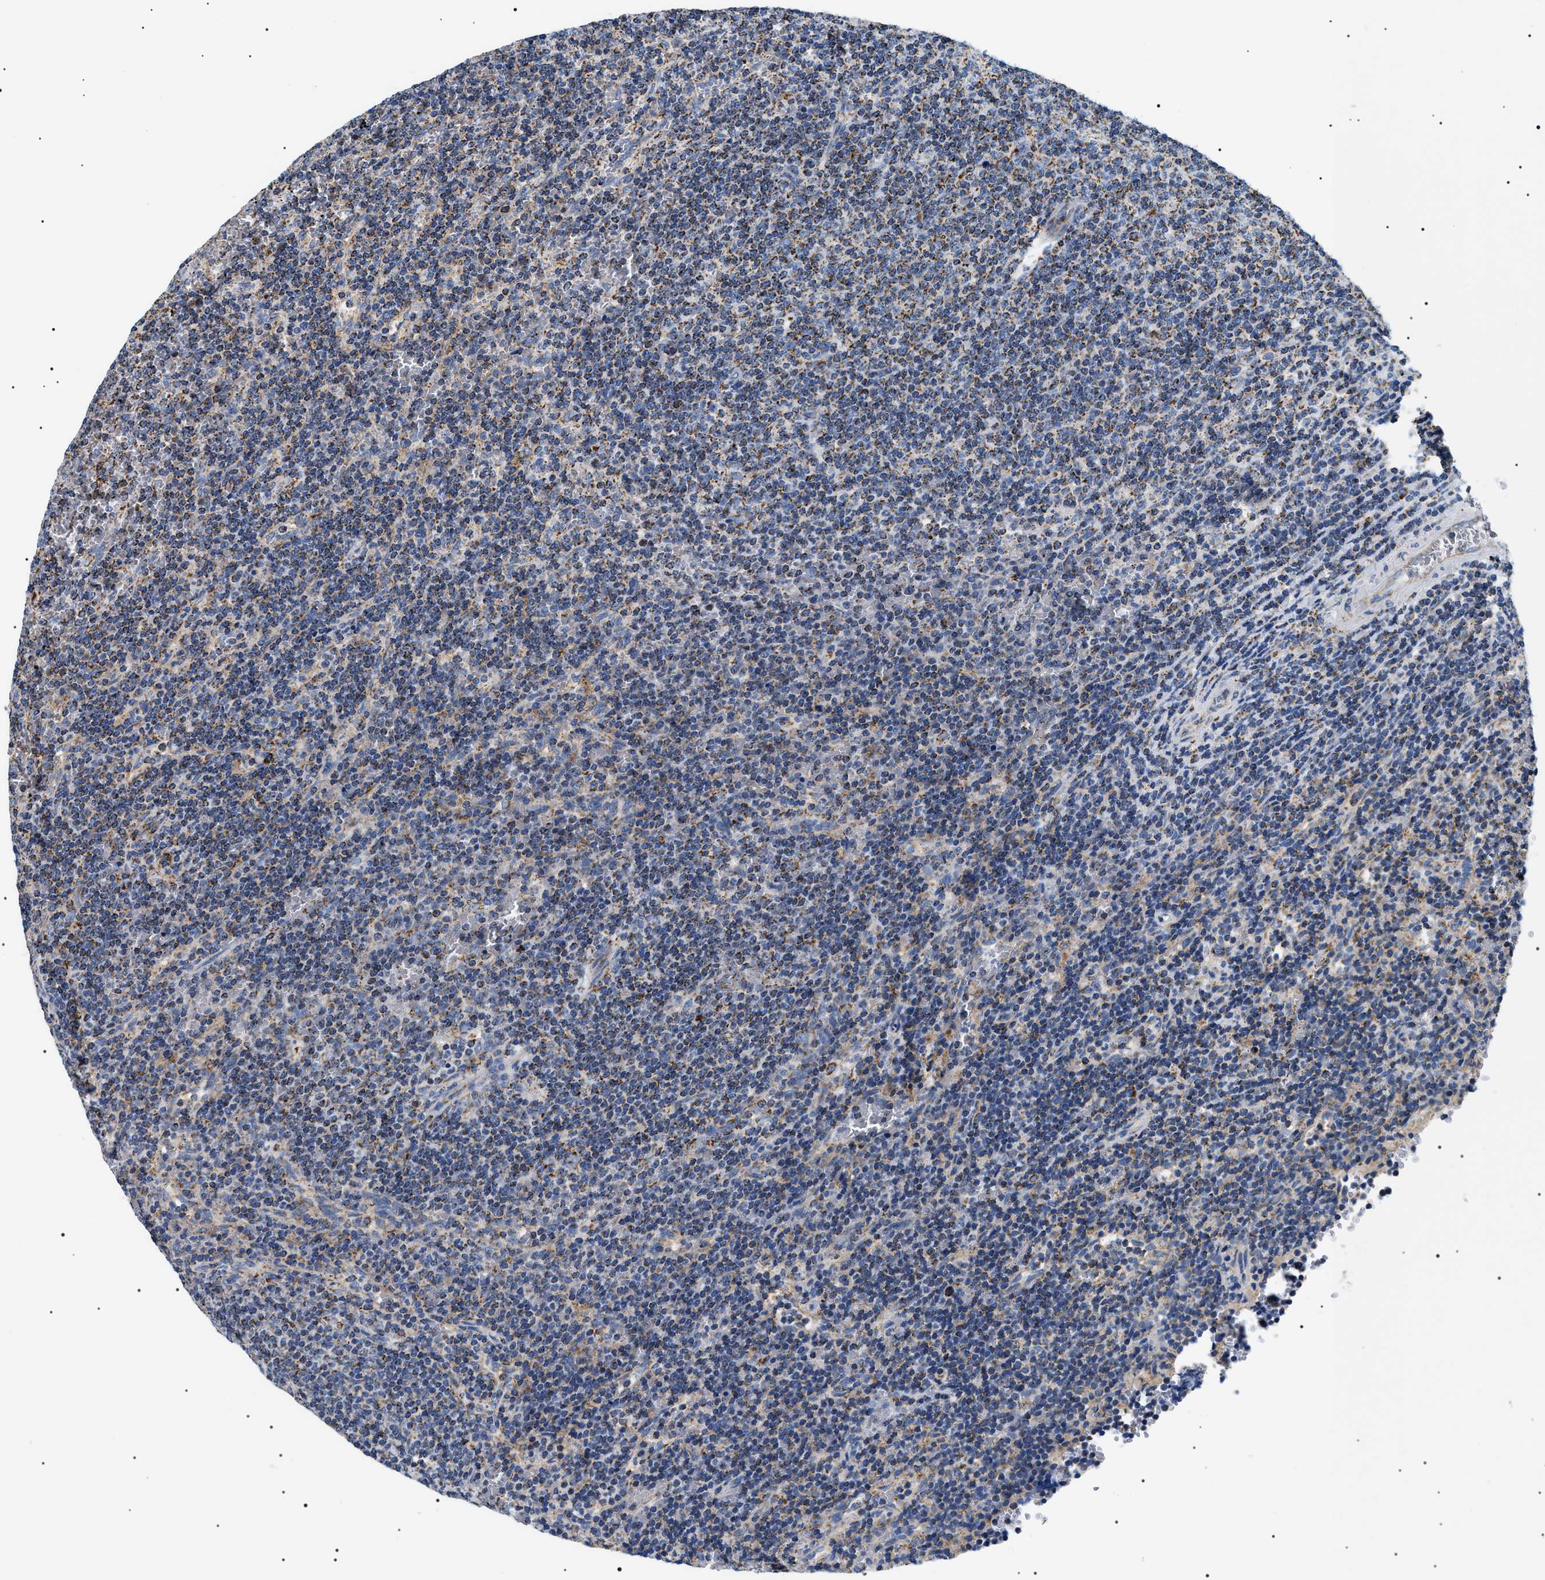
{"staining": {"intensity": "moderate", "quantity": "25%-75%", "location": "cytoplasmic/membranous"}, "tissue": "lymphoma", "cell_type": "Tumor cells", "image_type": "cancer", "snomed": [{"axis": "morphology", "description": "Malignant lymphoma, non-Hodgkin's type, Low grade"}, {"axis": "topography", "description": "Spleen"}], "caption": "Protein expression analysis of lymphoma shows moderate cytoplasmic/membranous positivity in approximately 25%-75% of tumor cells.", "gene": "OXSM", "patient": {"sex": "female", "age": 50}}